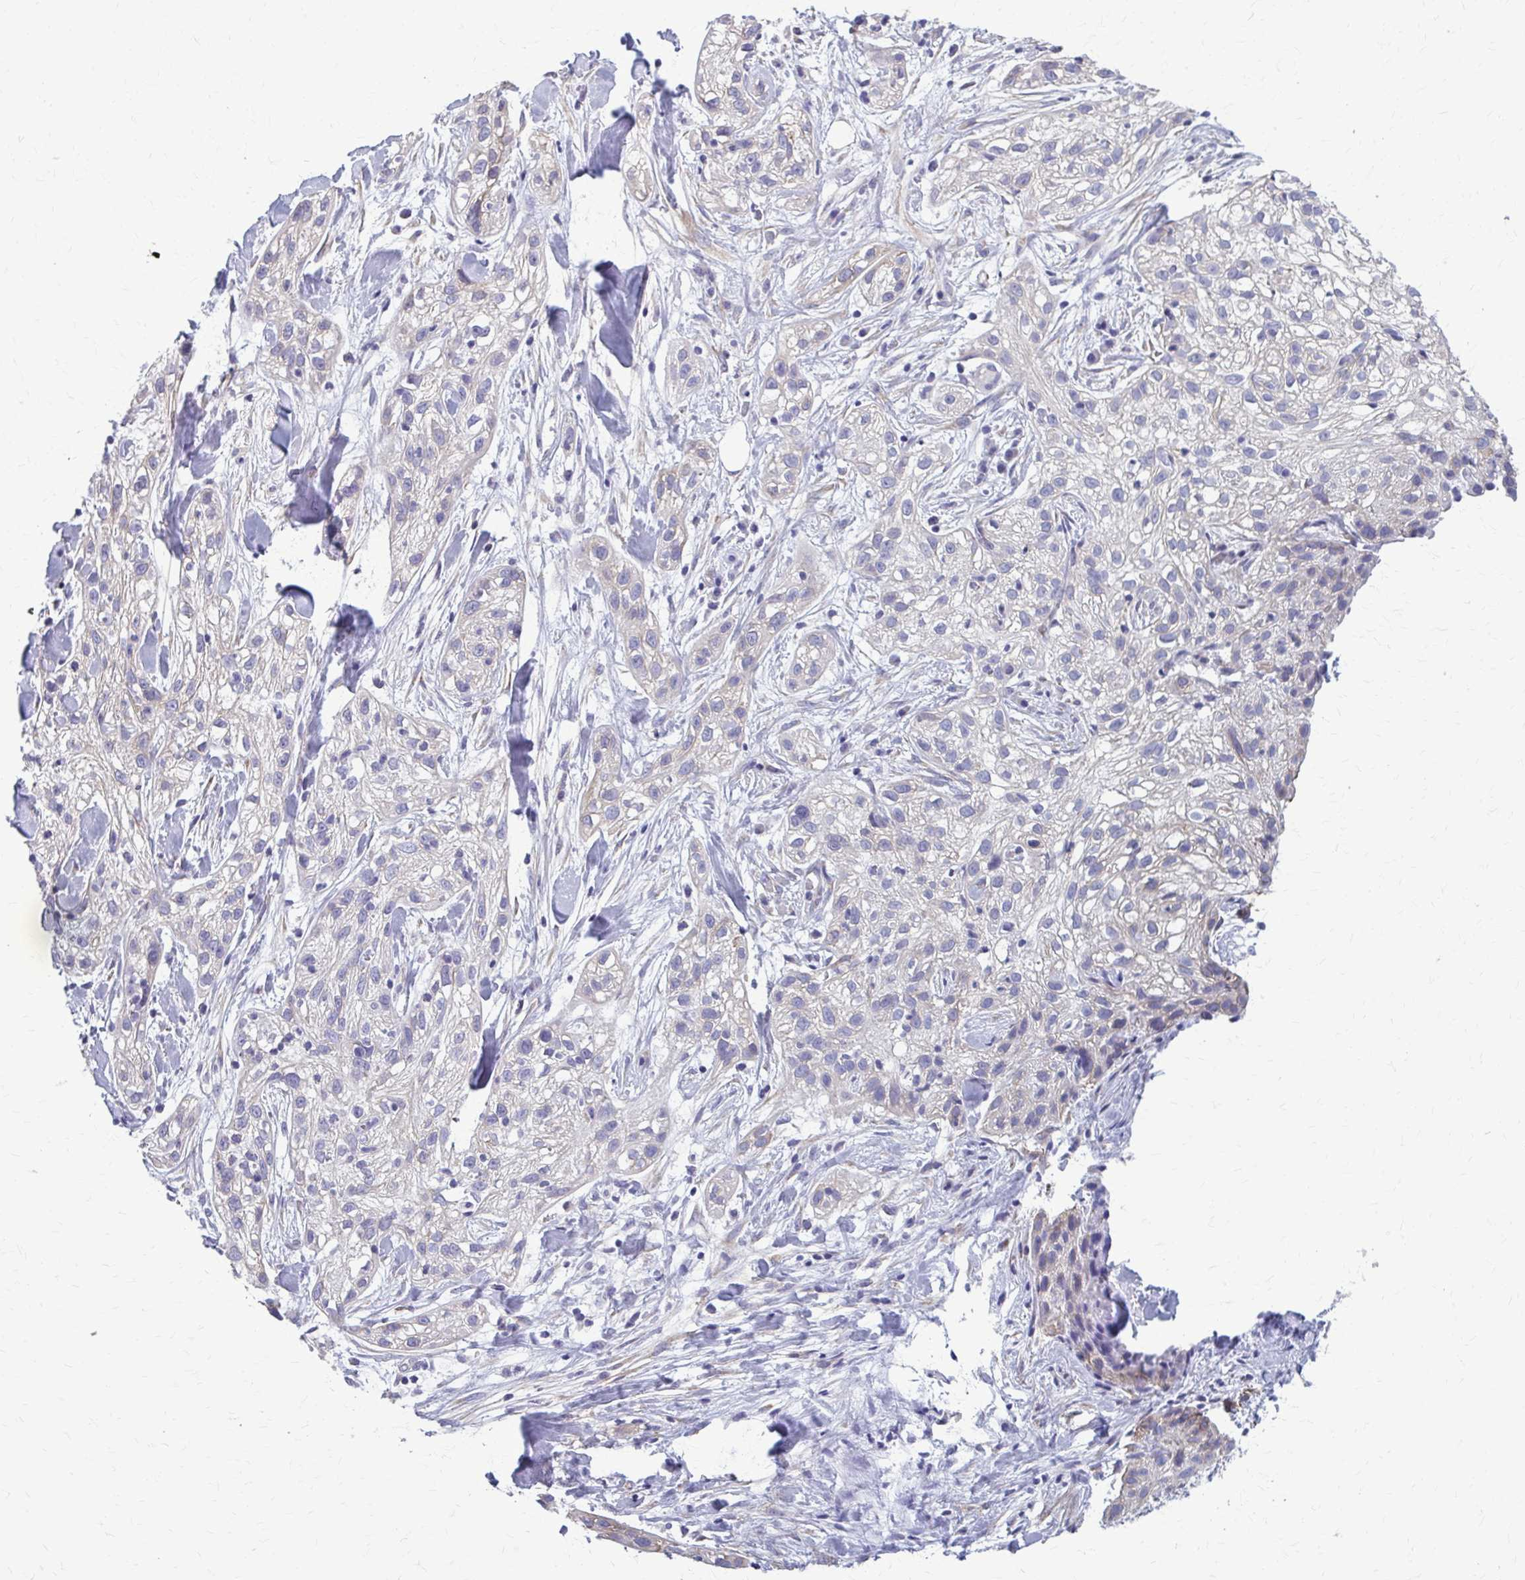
{"staining": {"intensity": "negative", "quantity": "none", "location": "none"}, "tissue": "skin cancer", "cell_type": "Tumor cells", "image_type": "cancer", "snomed": [{"axis": "morphology", "description": "Squamous cell carcinoma, NOS"}, {"axis": "topography", "description": "Skin"}], "caption": "Protein analysis of skin cancer displays no significant positivity in tumor cells. Nuclei are stained in blue.", "gene": "DEPP1", "patient": {"sex": "male", "age": 82}}